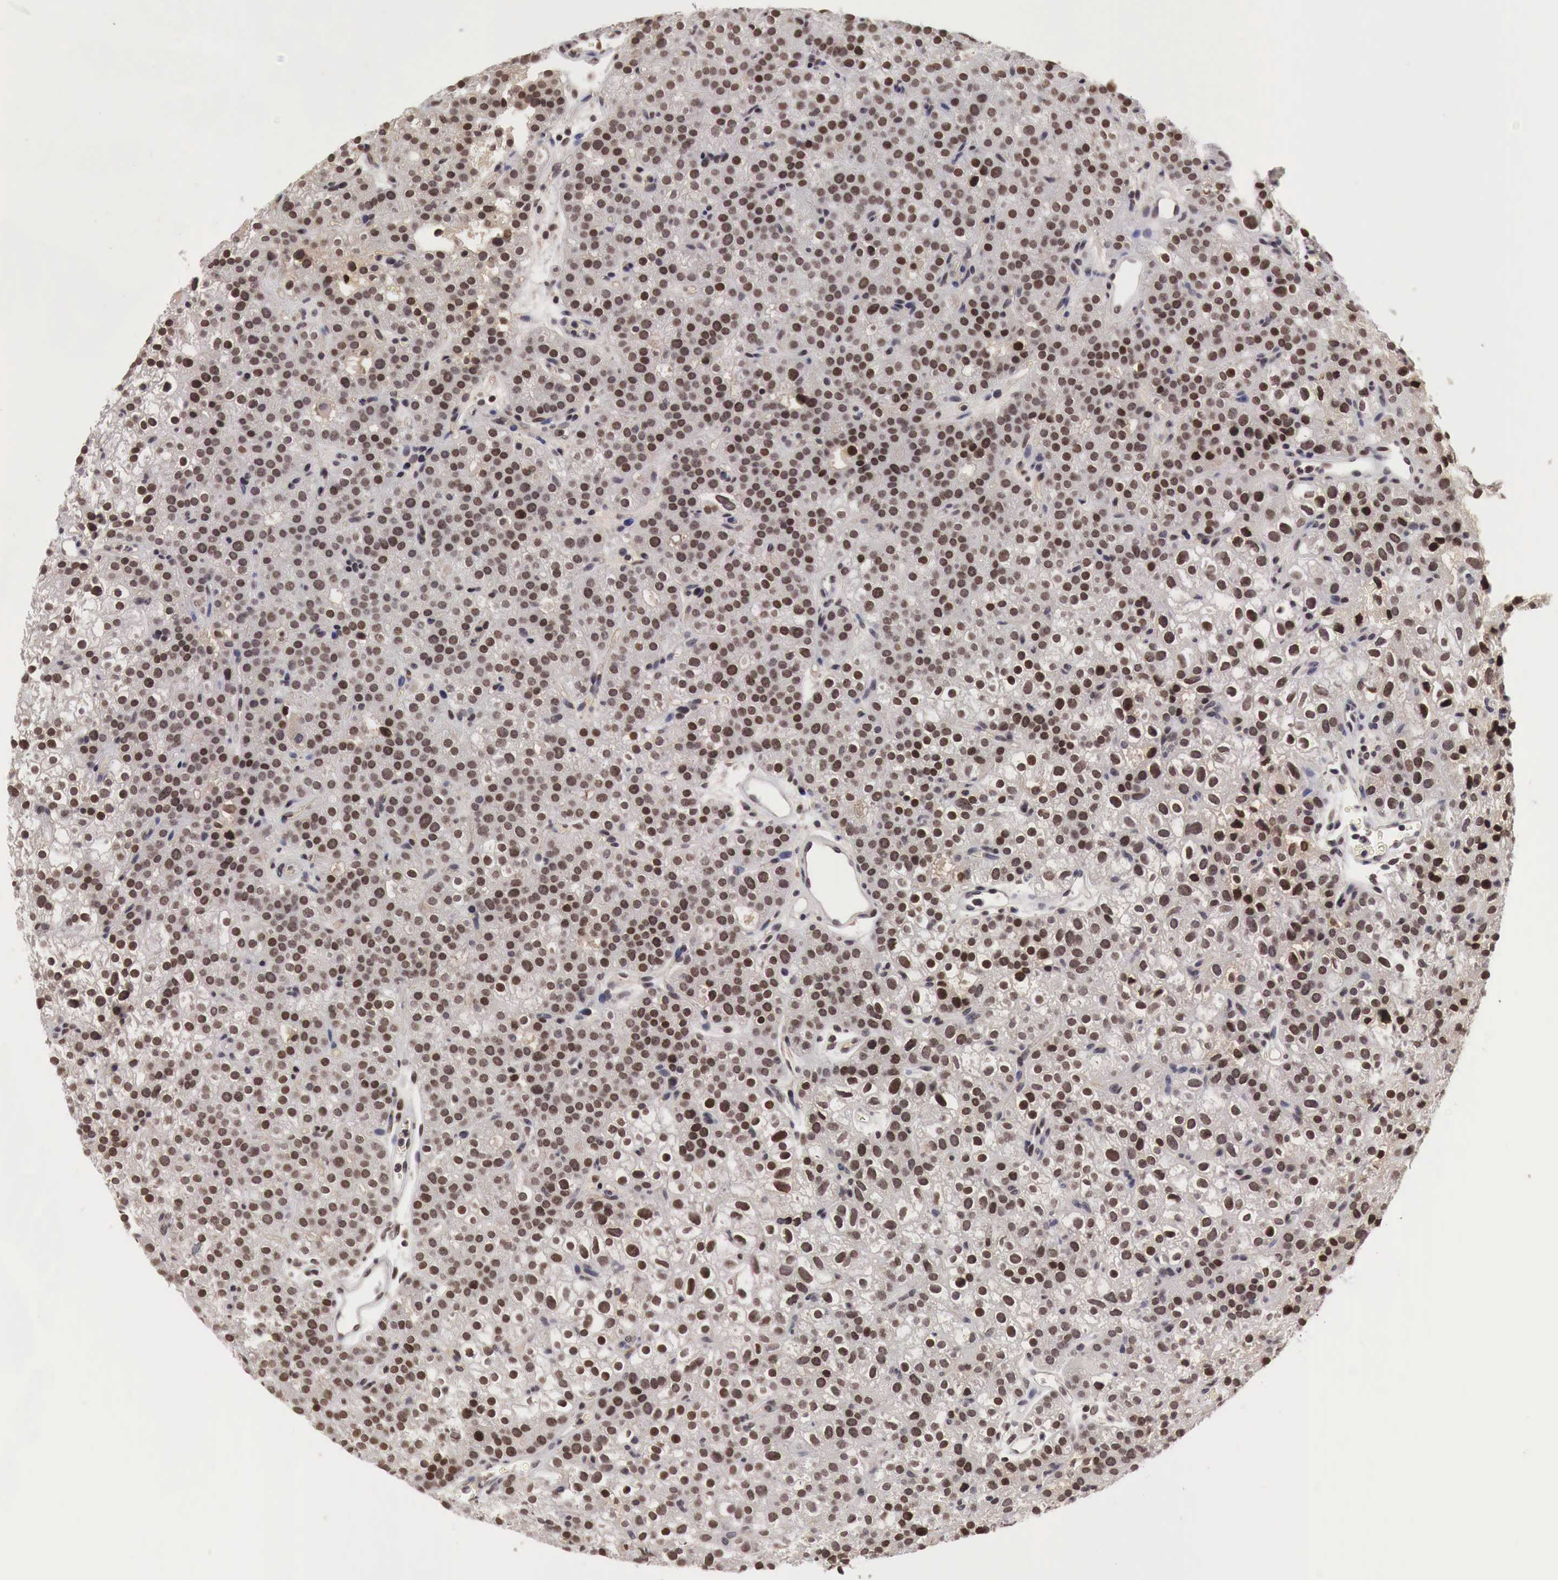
{"staining": {"intensity": "strong", "quantity": ">75%", "location": "nuclear"}, "tissue": "parathyroid gland", "cell_type": "Glandular cells", "image_type": "normal", "snomed": [{"axis": "morphology", "description": "Normal tissue, NOS"}, {"axis": "topography", "description": "Parathyroid gland"}], "caption": "Immunohistochemical staining of unremarkable human parathyroid gland demonstrates high levels of strong nuclear expression in approximately >75% of glandular cells. Immunohistochemistry (ihc) stains the protein of interest in brown and the nuclei are stained blue.", "gene": "DACH2", "patient": {"sex": "male", "age": 71}}